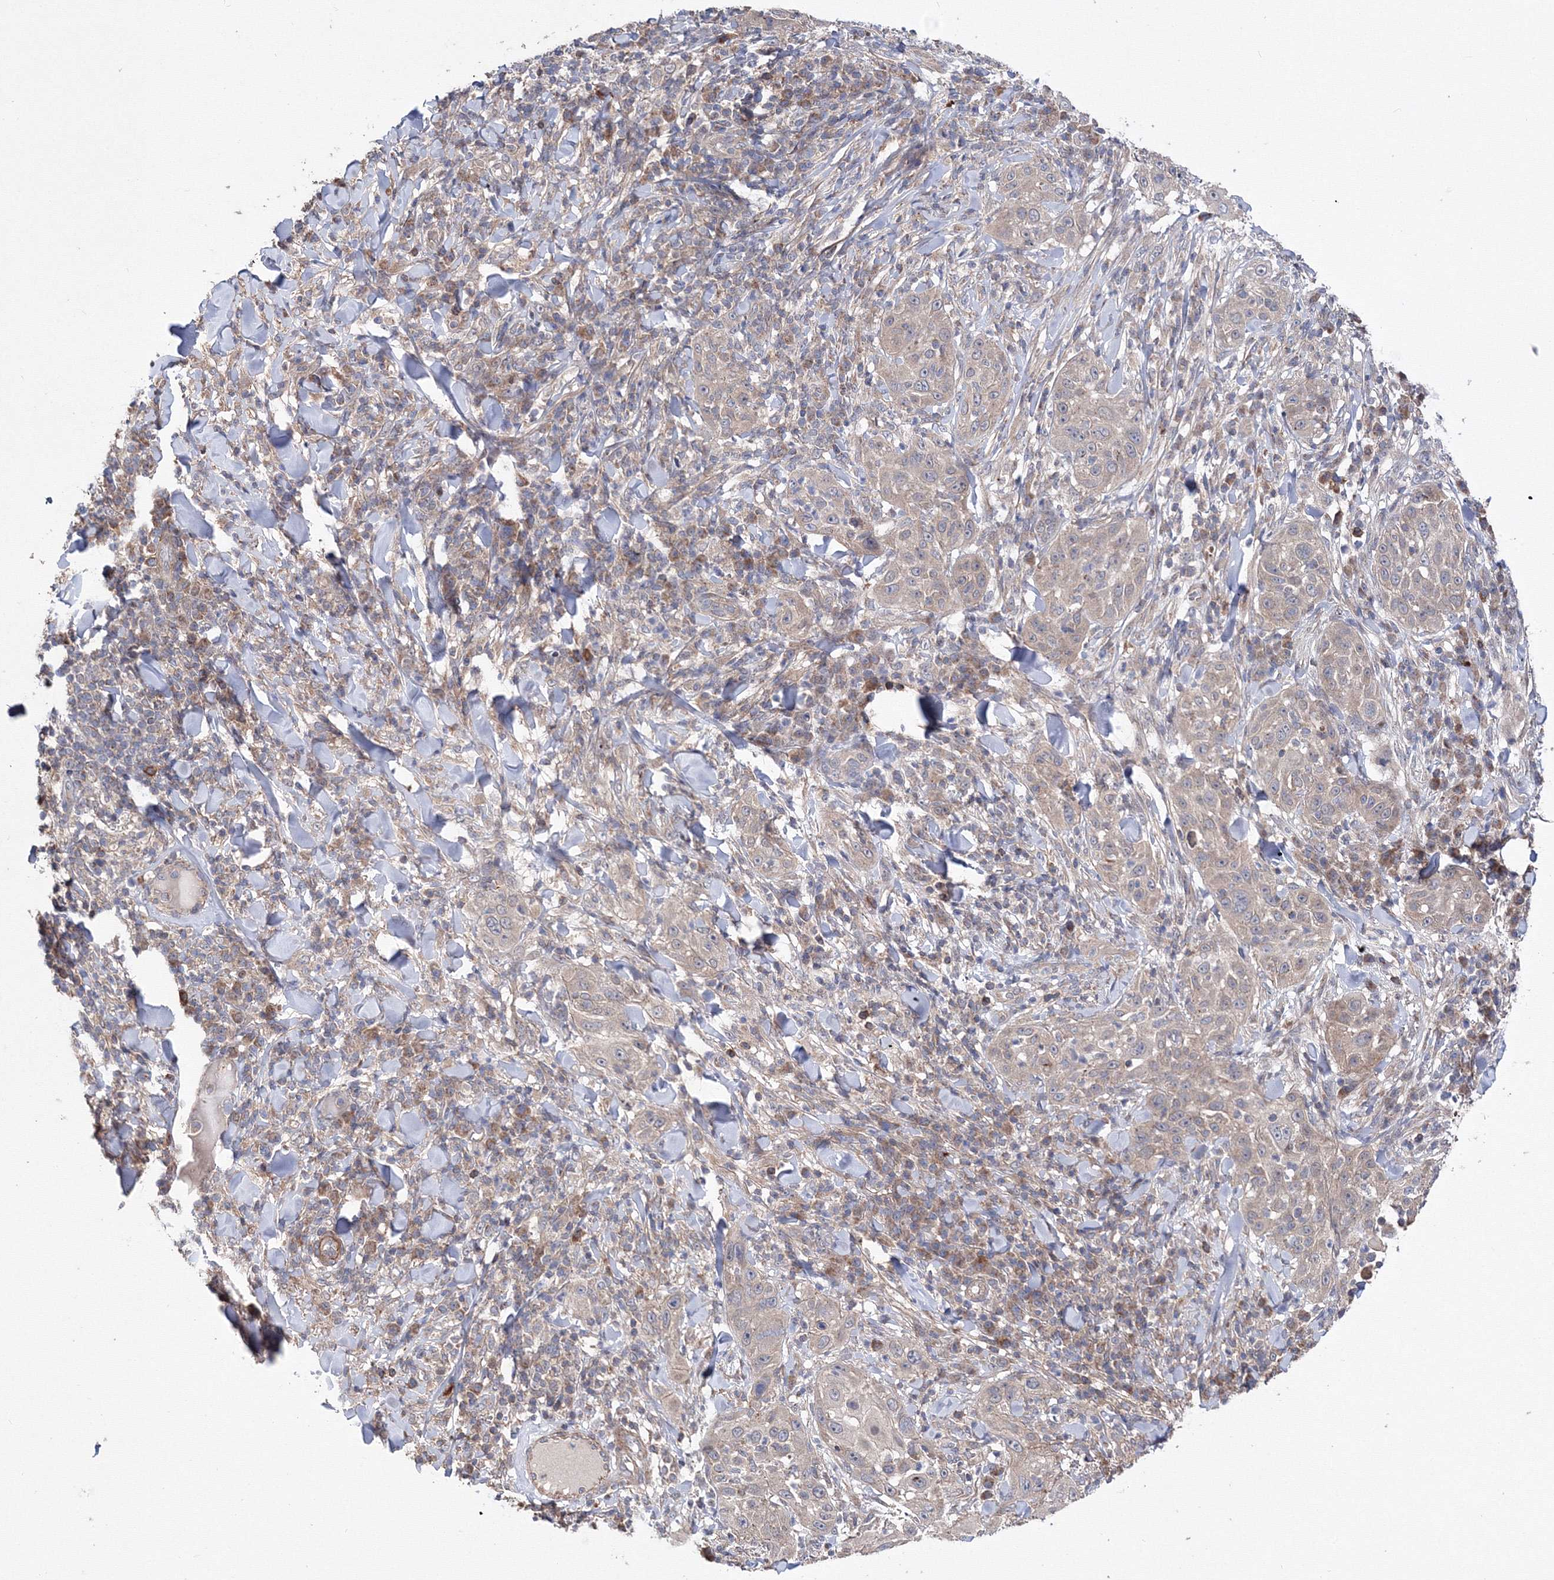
{"staining": {"intensity": "negative", "quantity": "none", "location": "none"}, "tissue": "skin cancer", "cell_type": "Tumor cells", "image_type": "cancer", "snomed": [{"axis": "morphology", "description": "Squamous cell carcinoma, NOS"}, {"axis": "topography", "description": "Skin"}], "caption": "This histopathology image is of skin cancer (squamous cell carcinoma) stained with immunohistochemistry to label a protein in brown with the nuclei are counter-stained blue. There is no positivity in tumor cells. (DAB immunohistochemistry with hematoxylin counter stain).", "gene": "PPP2R2B", "patient": {"sex": "female", "age": 44}}